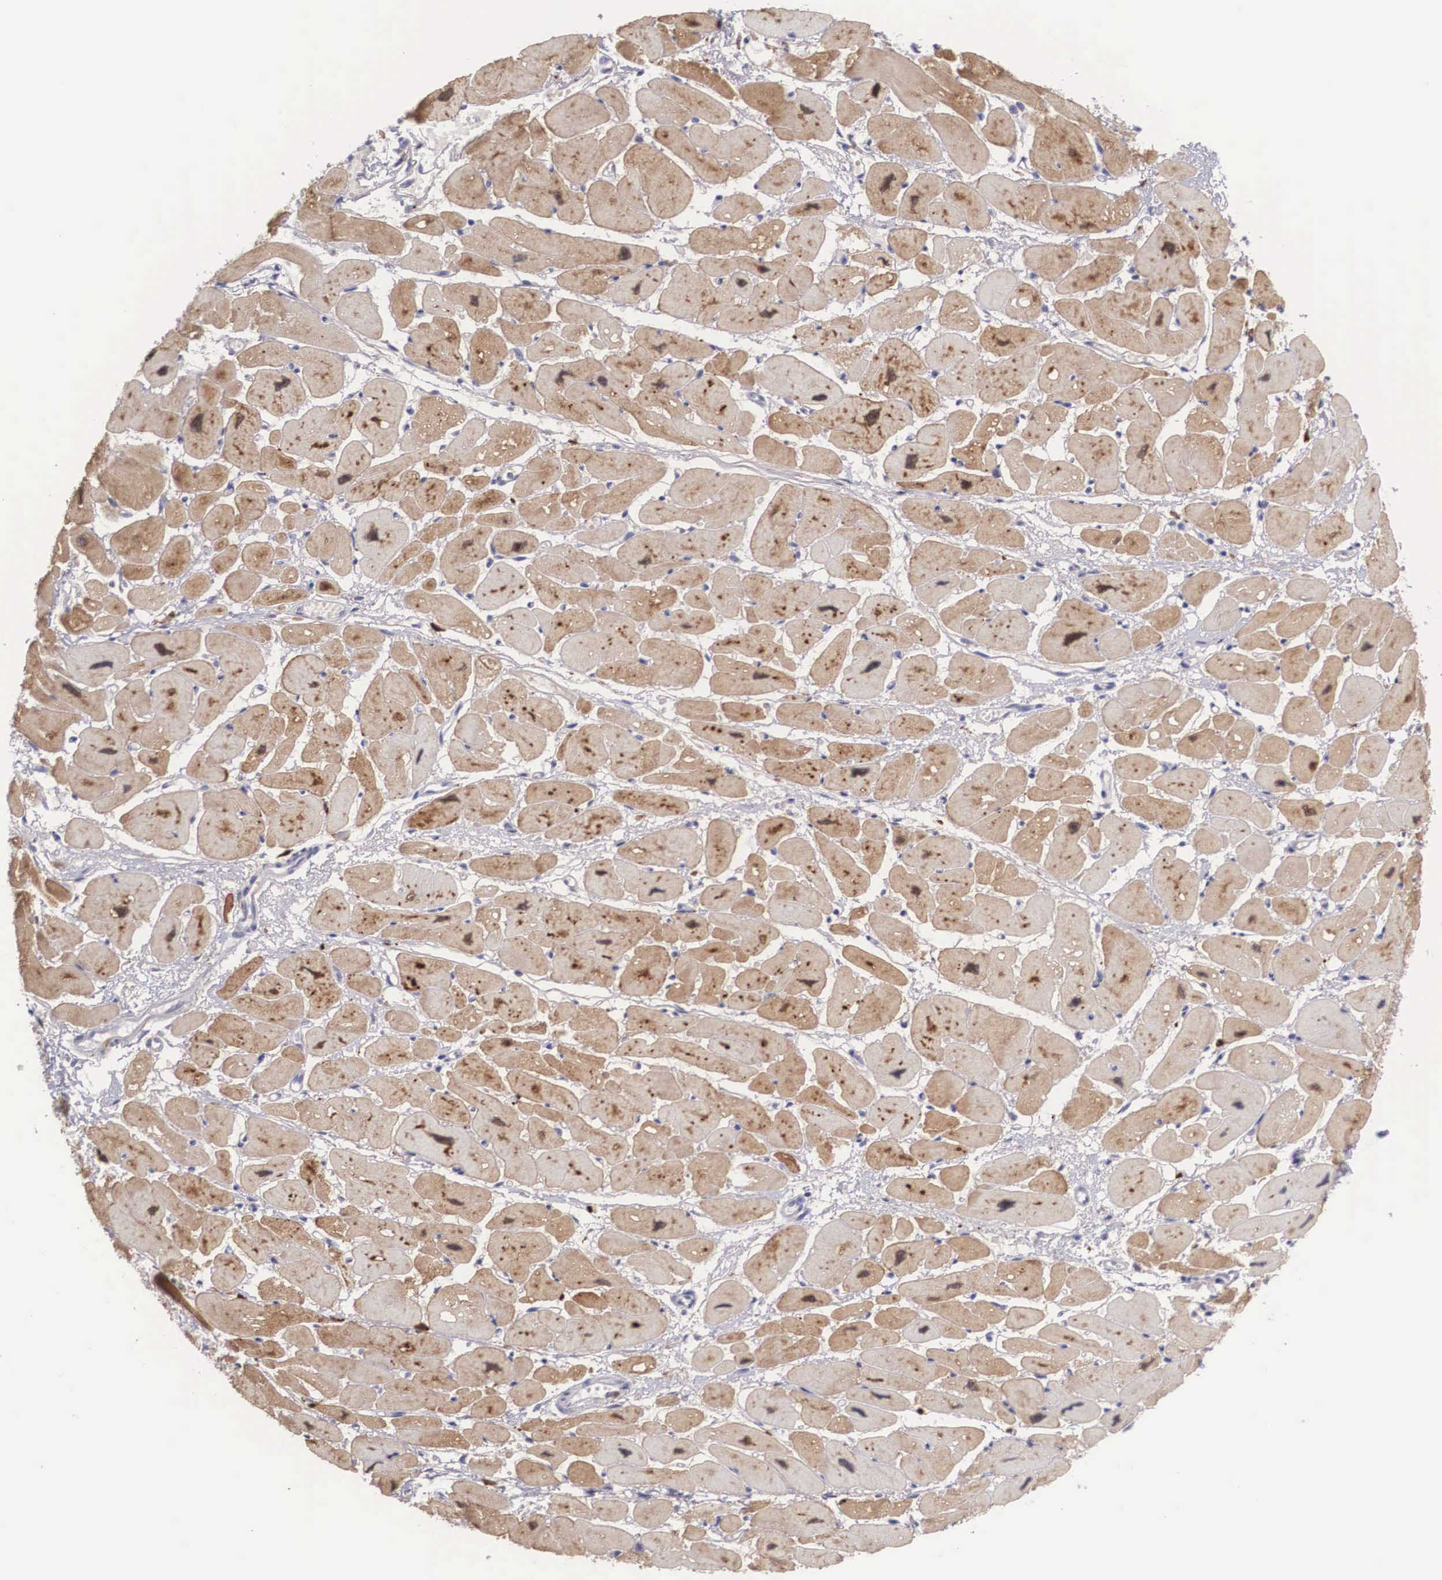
{"staining": {"intensity": "moderate", "quantity": ">75%", "location": "cytoplasmic/membranous"}, "tissue": "heart muscle", "cell_type": "Cardiomyocytes", "image_type": "normal", "snomed": [{"axis": "morphology", "description": "Normal tissue, NOS"}, {"axis": "topography", "description": "Heart"}], "caption": "A photomicrograph of heart muscle stained for a protein demonstrates moderate cytoplasmic/membranous brown staining in cardiomyocytes.", "gene": "NINL", "patient": {"sex": "female", "age": 54}}